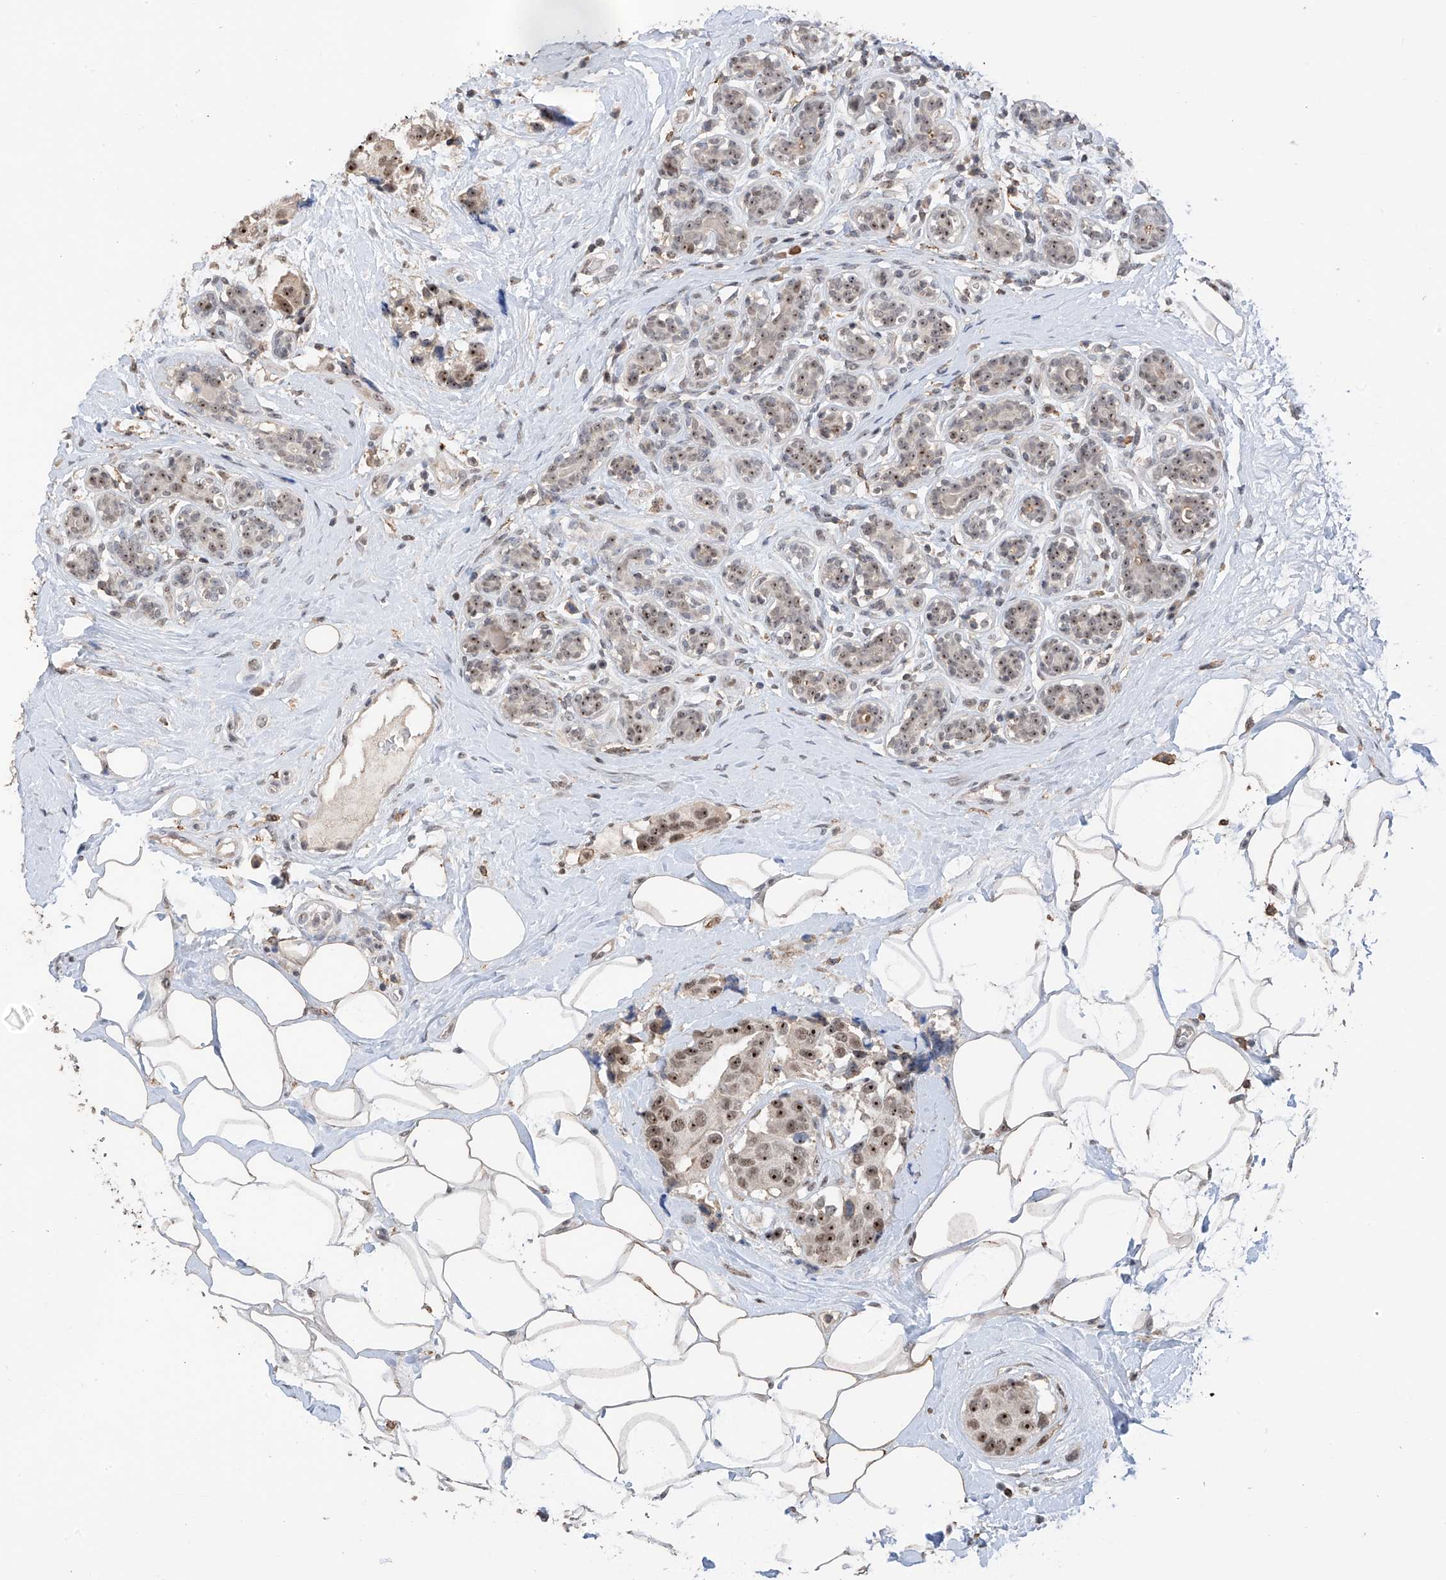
{"staining": {"intensity": "weak", "quantity": ">75%", "location": "nuclear"}, "tissue": "breast cancer", "cell_type": "Tumor cells", "image_type": "cancer", "snomed": [{"axis": "morphology", "description": "Normal tissue, NOS"}, {"axis": "morphology", "description": "Duct carcinoma"}, {"axis": "topography", "description": "Breast"}], "caption": "Breast intraductal carcinoma stained with a brown dye demonstrates weak nuclear positive staining in approximately >75% of tumor cells.", "gene": "C1orf131", "patient": {"sex": "female", "age": 39}}